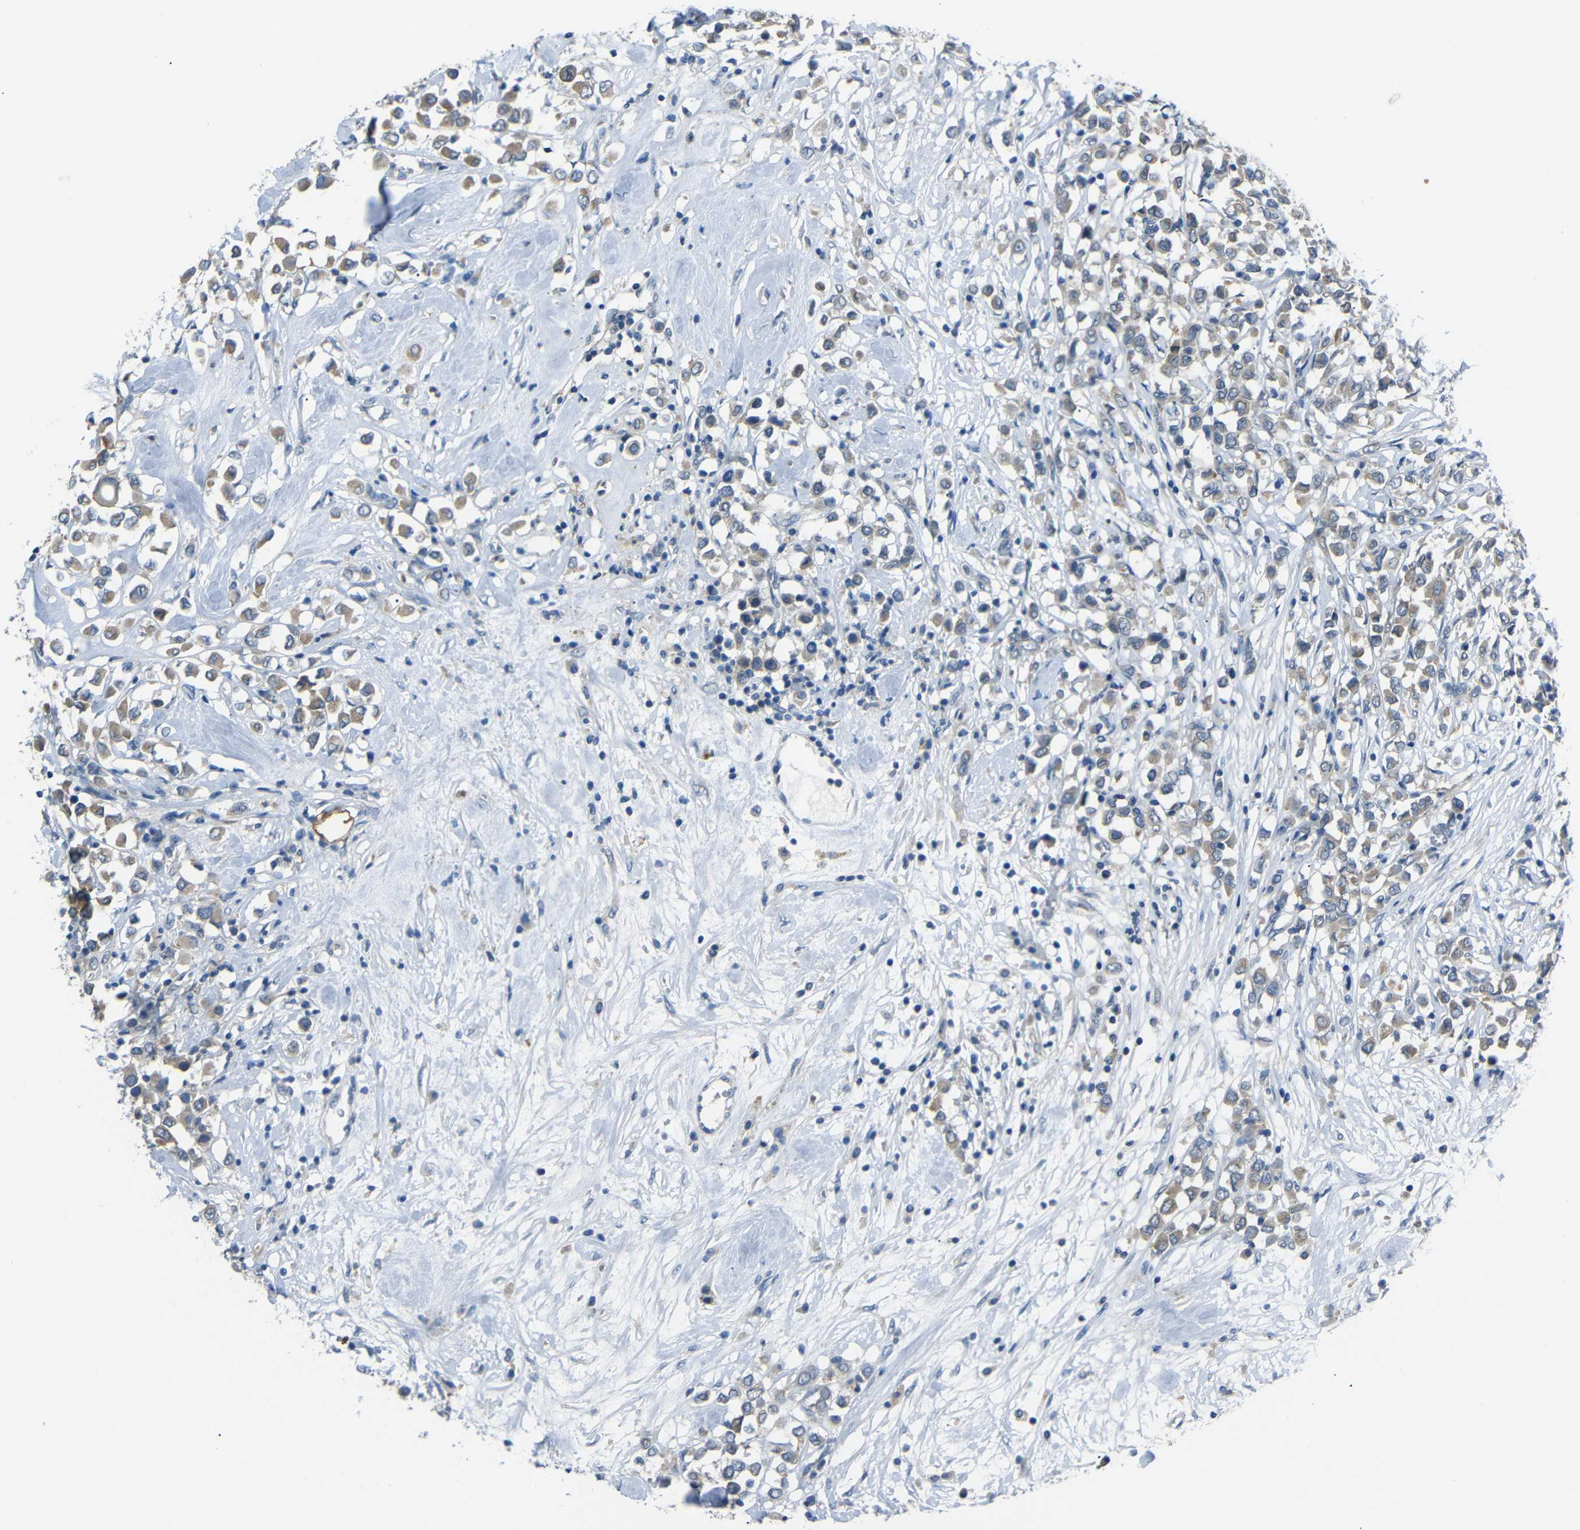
{"staining": {"intensity": "weak", "quantity": ">75%", "location": "cytoplasmic/membranous"}, "tissue": "breast cancer", "cell_type": "Tumor cells", "image_type": "cancer", "snomed": [{"axis": "morphology", "description": "Duct carcinoma"}, {"axis": "topography", "description": "Breast"}], "caption": "The immunohistochemical stain labels weak cytoplasmic/membranous expression in tumor cells of infiltrating ductal carcinoma (breast) tissue.", "gene": "C6orf89", "patient": {"sex": "female", "age": 61}}